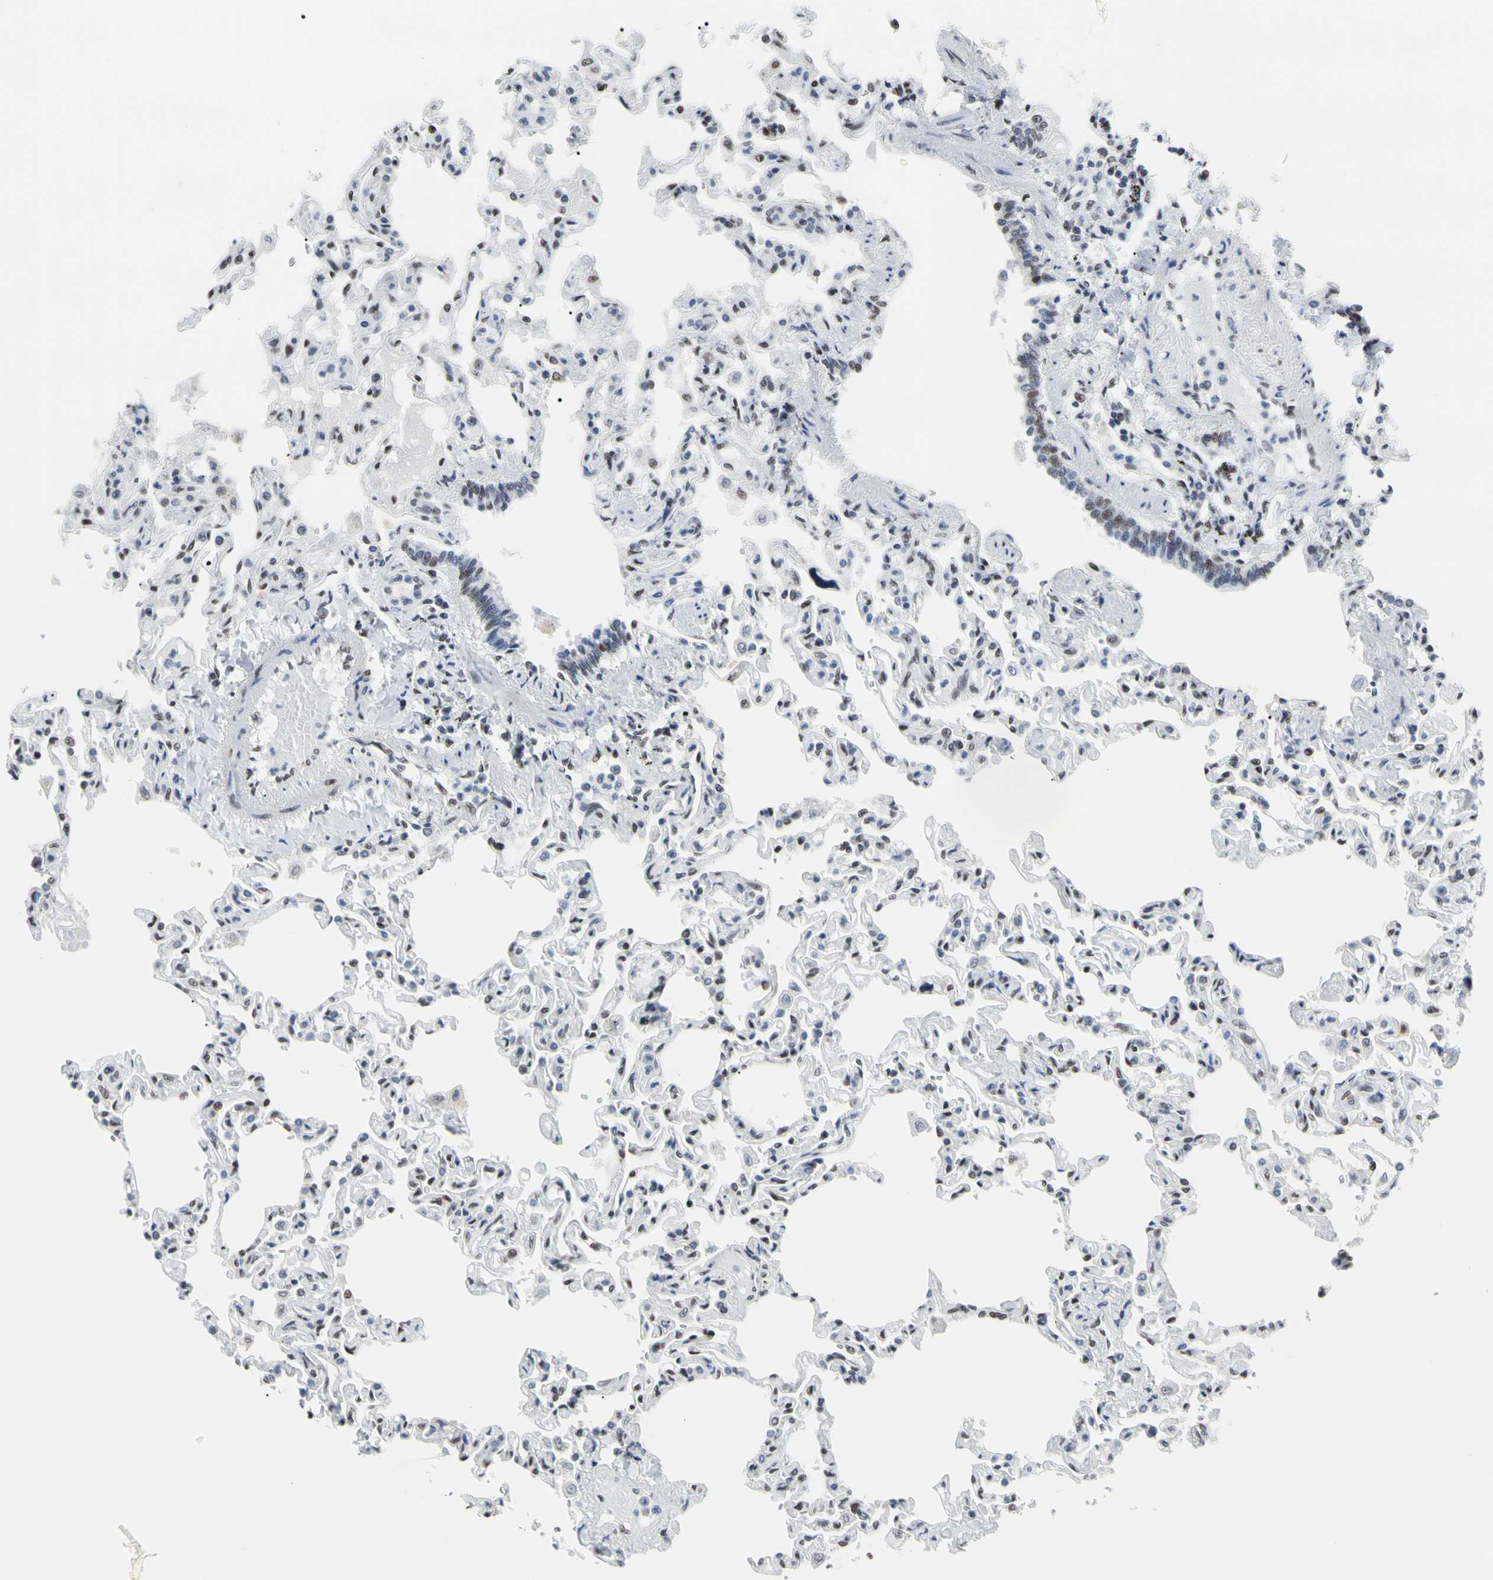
{"staining": {"intensity": "moderate", "quantity": "<25%", "location": "nuclear"}, "tissue": "lung", "cell_type": "Alveolar cells", "image_type": "normal", "snomed": [{"axis": "morphology", "description": "Normal tissue, NOS"}, {"axis": "topography", "description": "Lung"}], "caption": "Protein expression analysis of normal lung demonstrates moderate nuclear expression in about <25% of alveolar cells.", "gene": "FAM98B", "patient": {"sex": "male", "age": 21}}